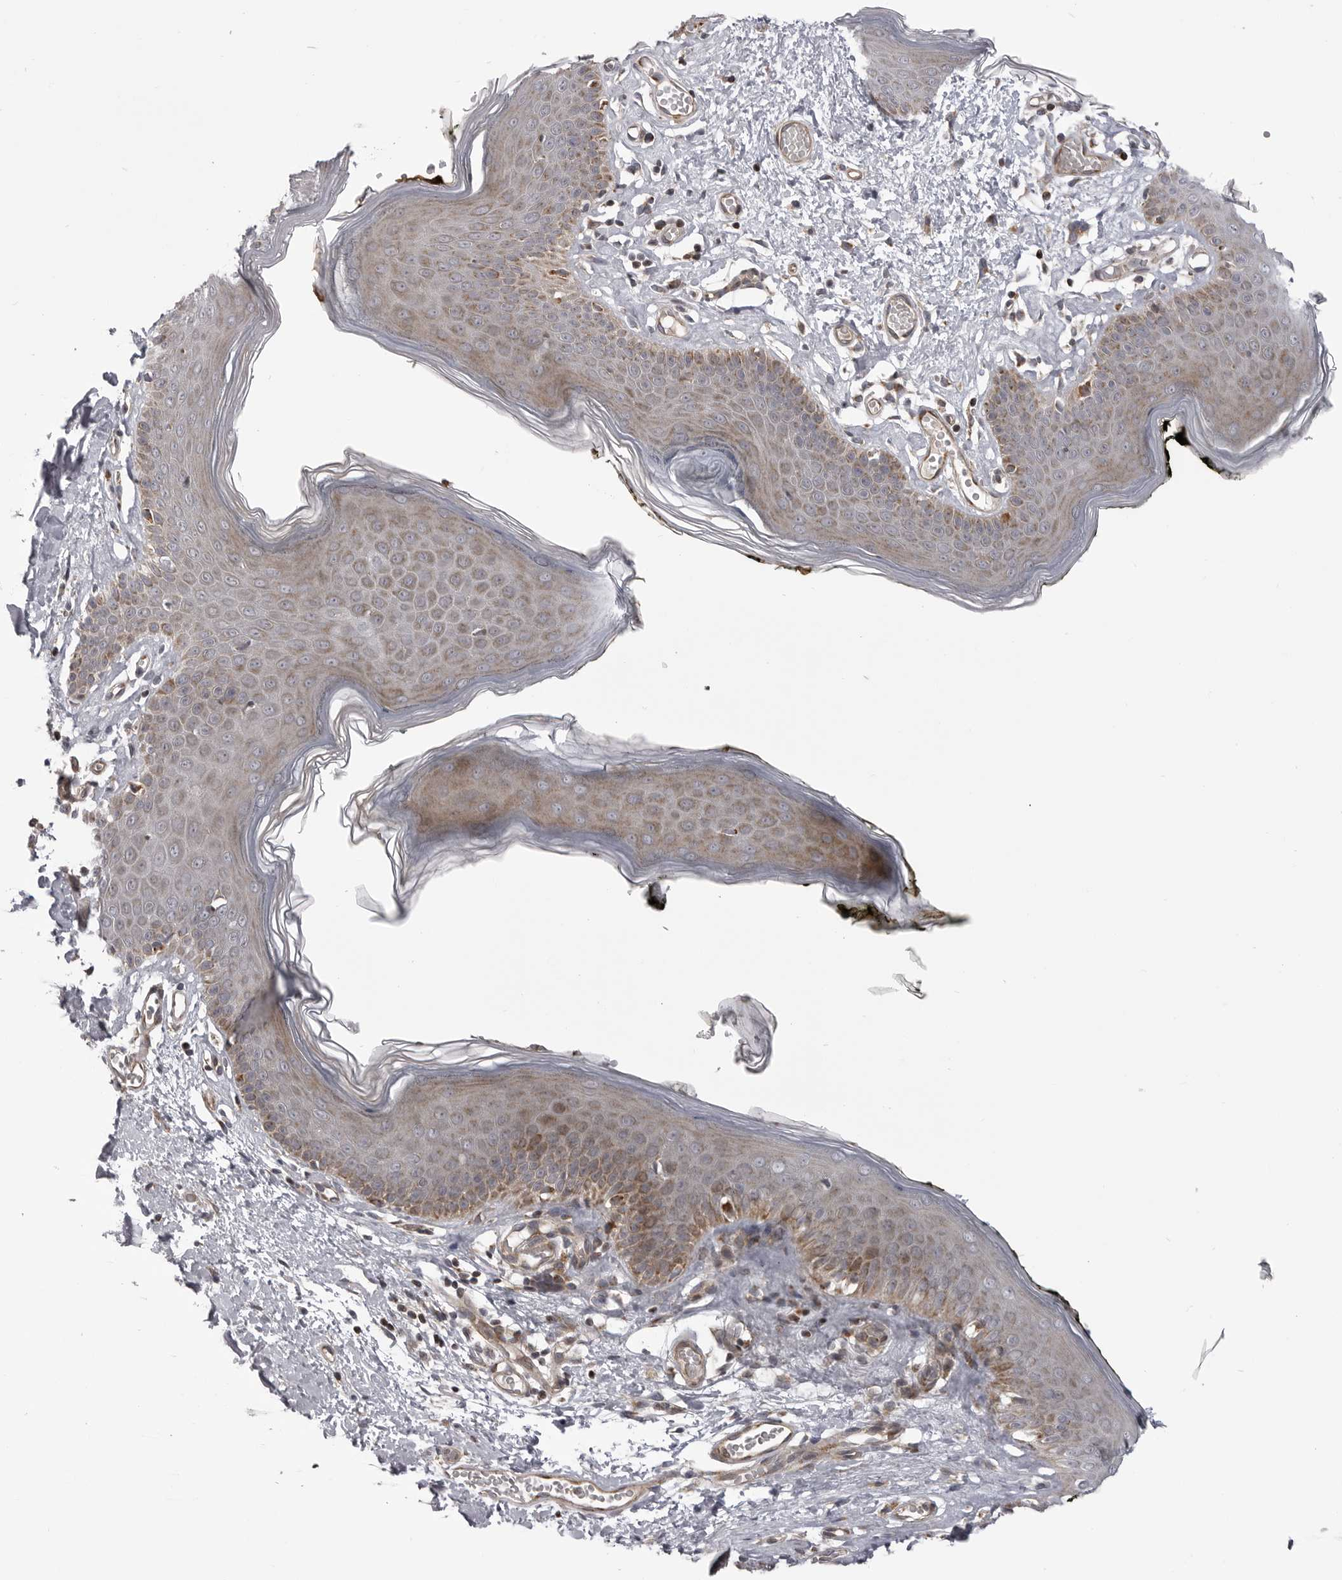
{"staining": {"intensity": "moderate", "quantity": "25%-75%", "location": "cytoplasmic/membranous"}, "tissue": "skin", "cell_type": "Epidermal cells", "image_type": "normal", "snomed": [{"axis": "morphology", "description": "Normal tissue, NOS"}, {"axis": "morphology", "description": "Inflammation, NOS"}, {"axis": "topography", "description": "Vulva"}], "caption": "Benign skin shows moderate cytoplasmic/membranous positivity in approximately 25%-75% of epidermal cells.", "gene": "TMPRSS11F", "patient": {"sex": "female", "age": 84}}